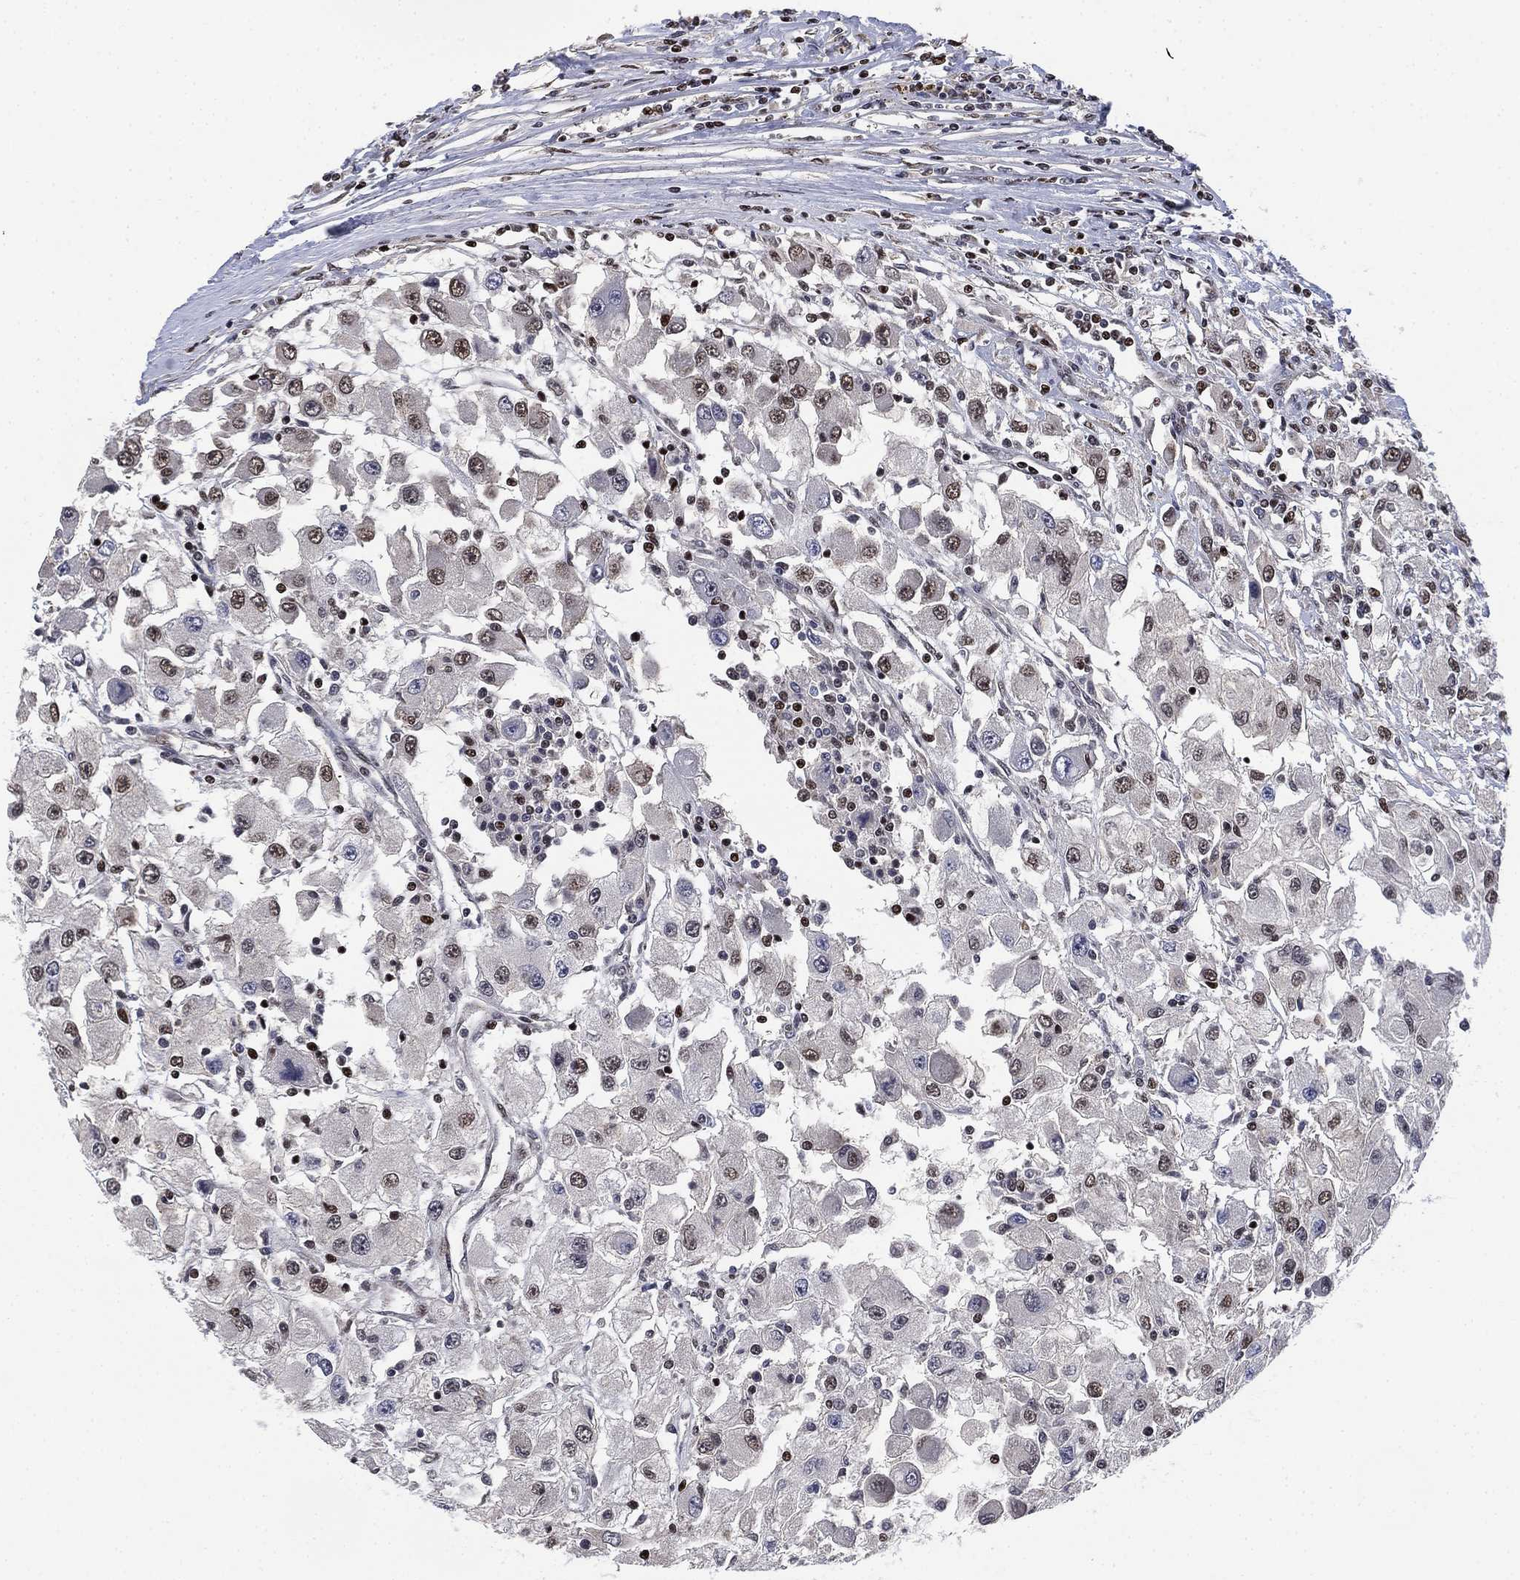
{"staining": {"intensity": "moderate", "quantity": "<25%", "location": "nuclear"}, "tissue": "renal cancer", "cell_type": "Tumor cells", "image_type": "cancer", "snomed": [{"axis": "morphology", "description": "Adenocarcinoma, NOS"}, {"axis": "topography", "description": "Kidney"}], "caption": "IHC of renal cancer exhibits low levels of moderate nuclear staining in about <25% of tumor cells.", "gene": "ZSCAN30", "patient": {"sex": "female", "age": 67}}